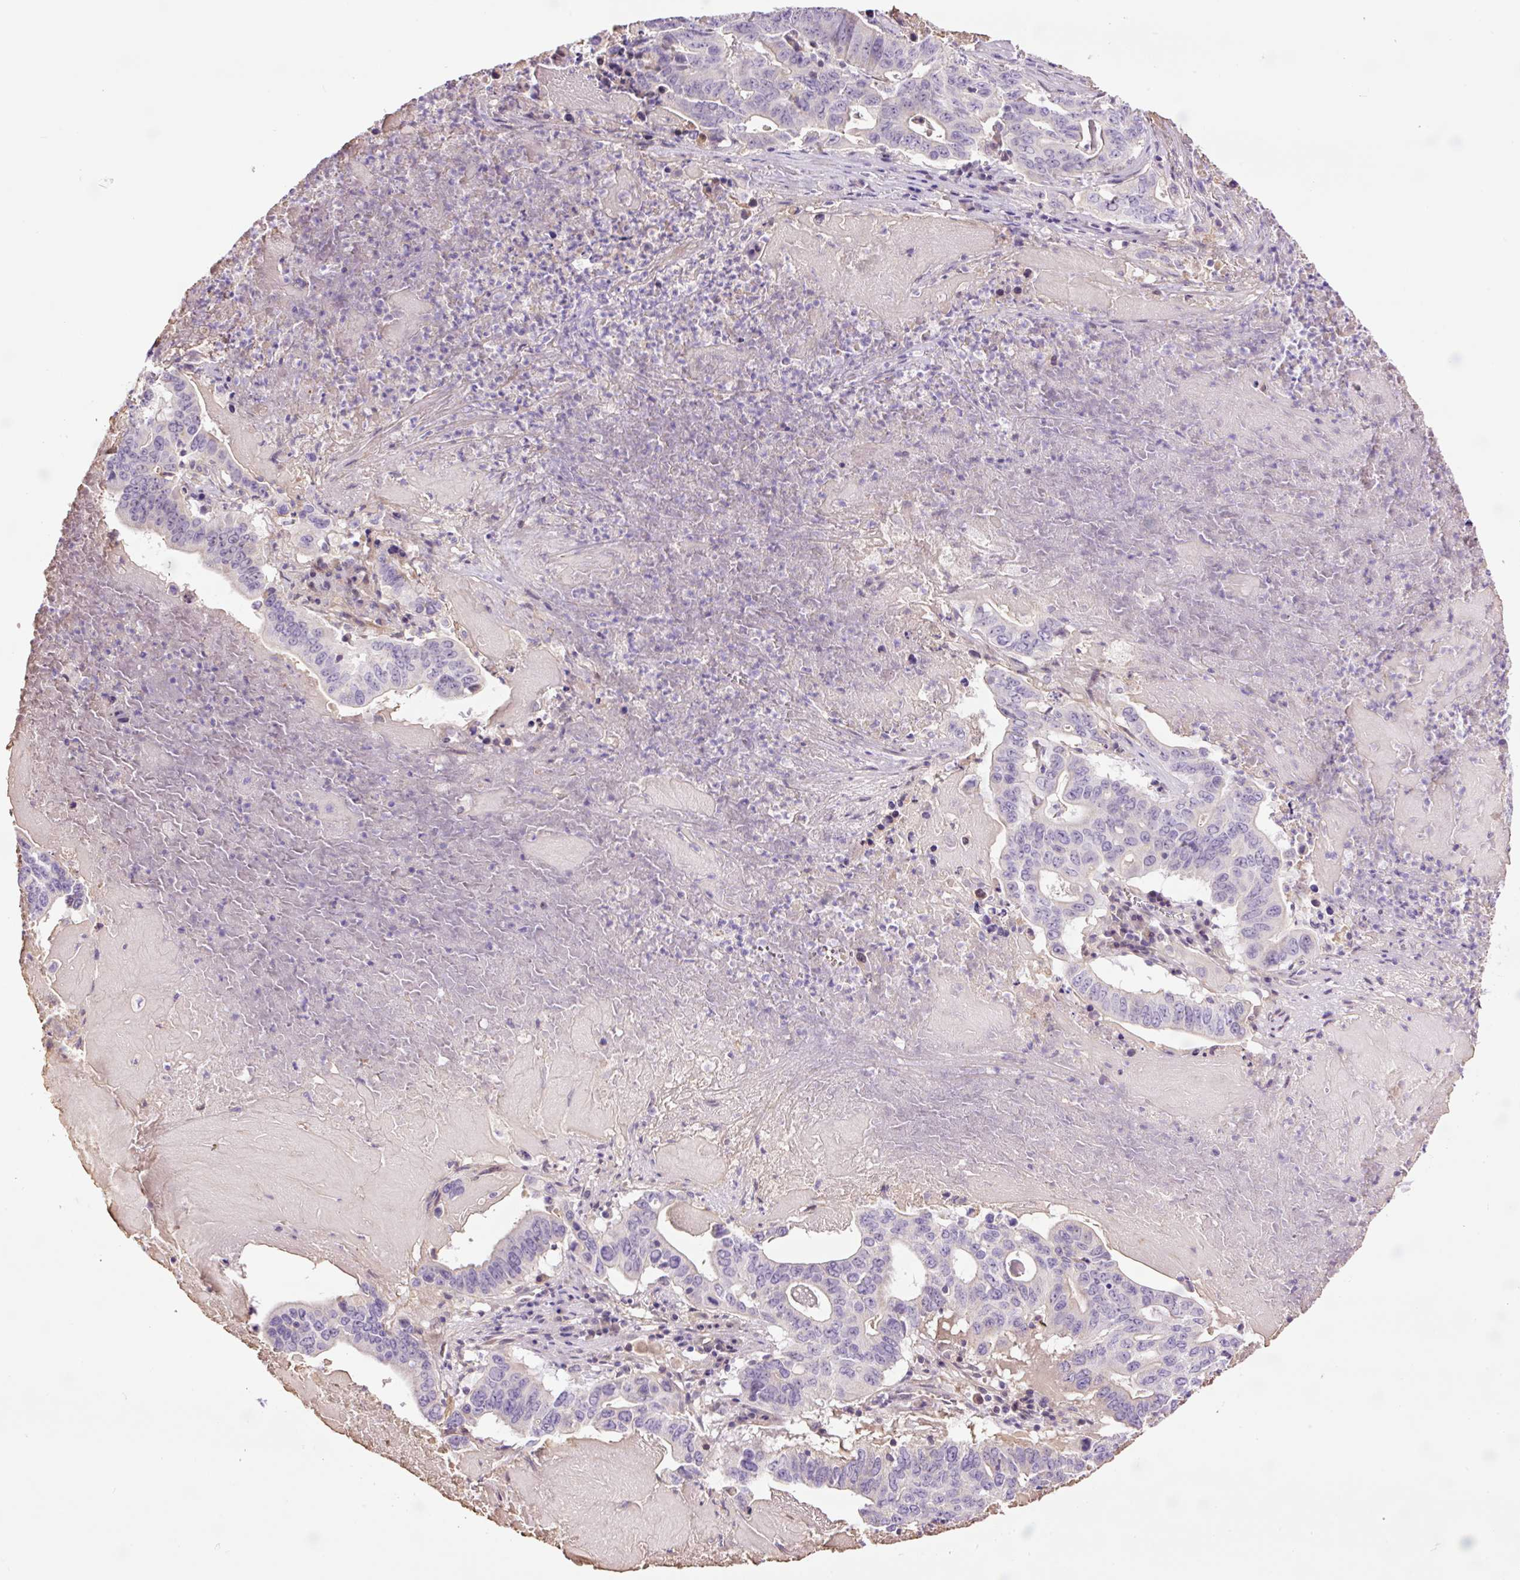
{"staining": {"intensity": "negative", "quantity": "none", "location": "none"}, "tissue": "lung cancer", "cell_type": "Tumor cells", "image_type": "cancer", "snomed": [{"axis": "morphology", "description": "Adenocarcinoma, NOS"}, {"axis": "topography", "description": "Lung"}], "caption": "Immunohistochemistry photomicrograph of lung cancer (adenocarcinoma) stained for a protein (brown), which demonstrates no expression in tumor cells.", "gene": "TMEM235", "patient": {"sex": "female", "age": 60}}